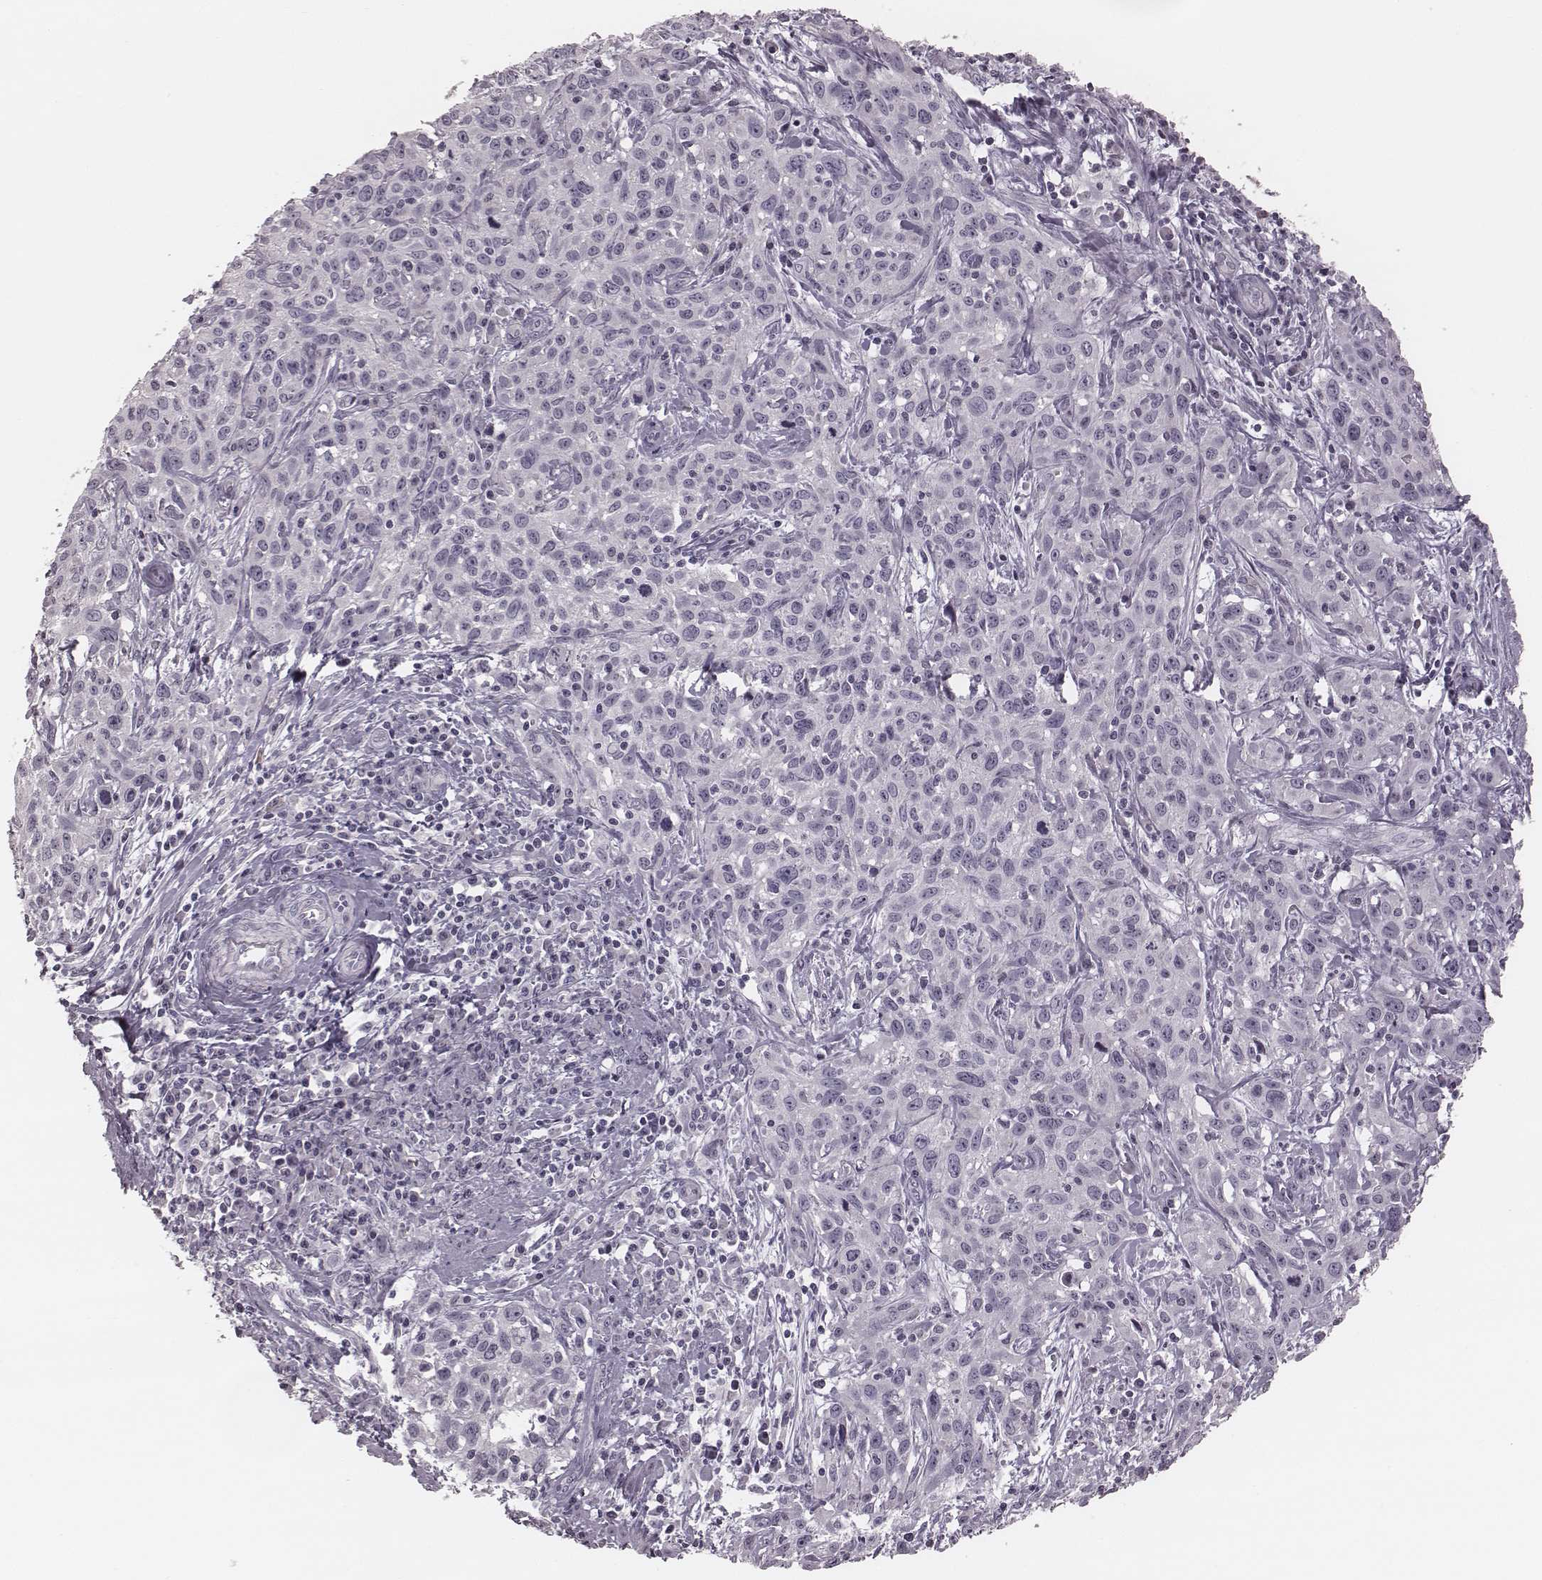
{"staining": {"intensity": "negative", "quantity": "none", "location": "none"}, "tissue": "cervical cancer", "cell_type": "Tumor cells", "image_type": "cancer", "snomed": [{"axis": "morphology", "description": "Squamous cell carcinoma, NOS"}, {"axis": "topography", "description": "Cervix"}], "caption": "Cervical cancer (squamous cell carcinoma) was stained to show a protein in brown. There is no significant staining in tumor cells. Brightfield microscopy of immunohistochemistry (IHC) stained with DAB (3,3'-diaminobenzidine) (brown) and hematoxylin (blue), captured at high magnification.", "gene": "SPA17", "patient": {"sex": "female", "age": 38}}